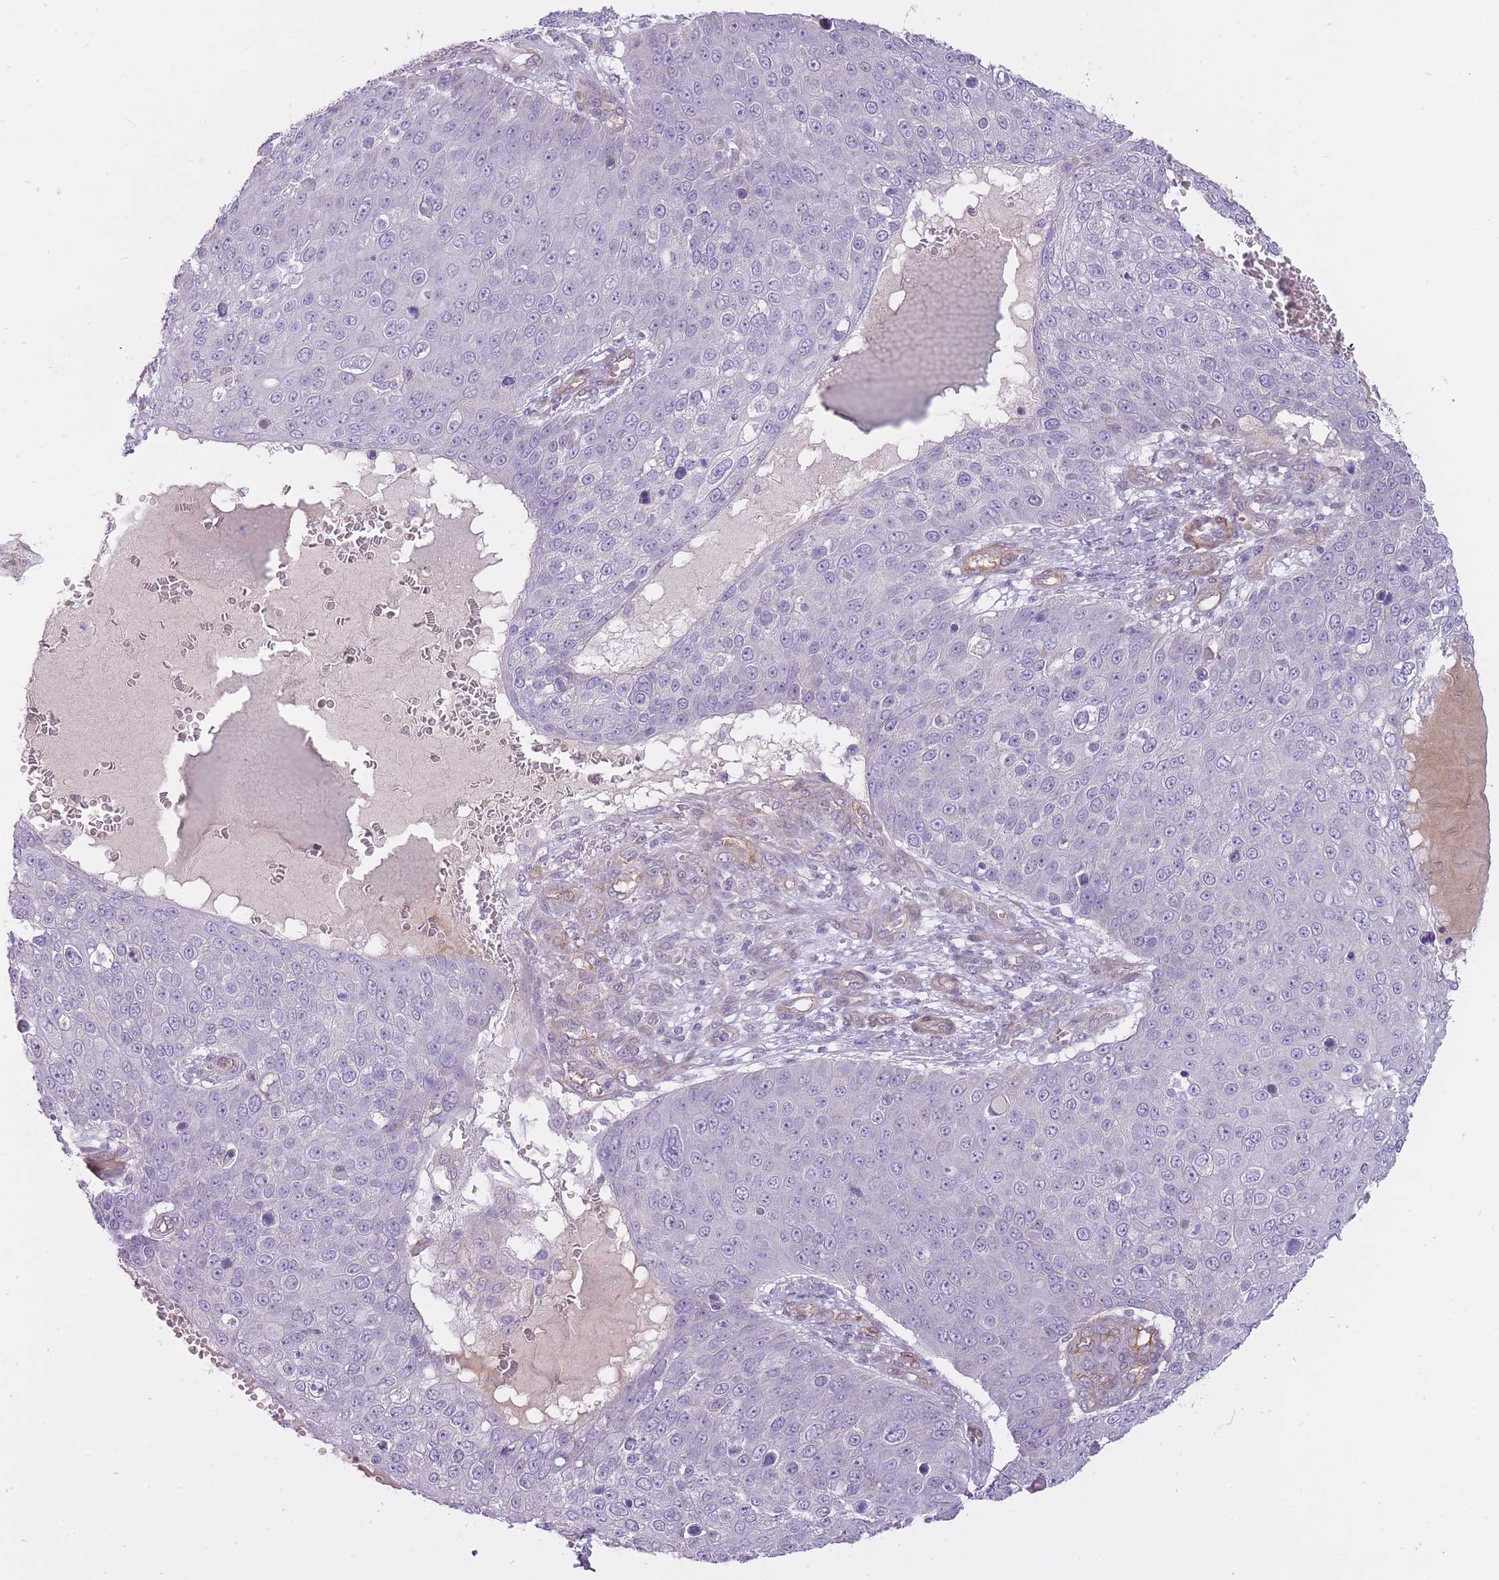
{"staining": {"intensity": "negative", "quantity": "none", "location": "none"}, "tissue": "skin cancer", "cell_type": "Tumor cells", "image_type": "cancer", "snomed": [{"axis": "morphology", "description": "Squamous cell carcinoma, NOS"}, {"axis": "topography", "description": "Skin"}], "caption": "The image demonstrates no significant positivity in tumor cells of skin cancer (squamous cell carcinoma).", "gene": "PGRMC2", "patient": {"sex": "male", "age": 71}}